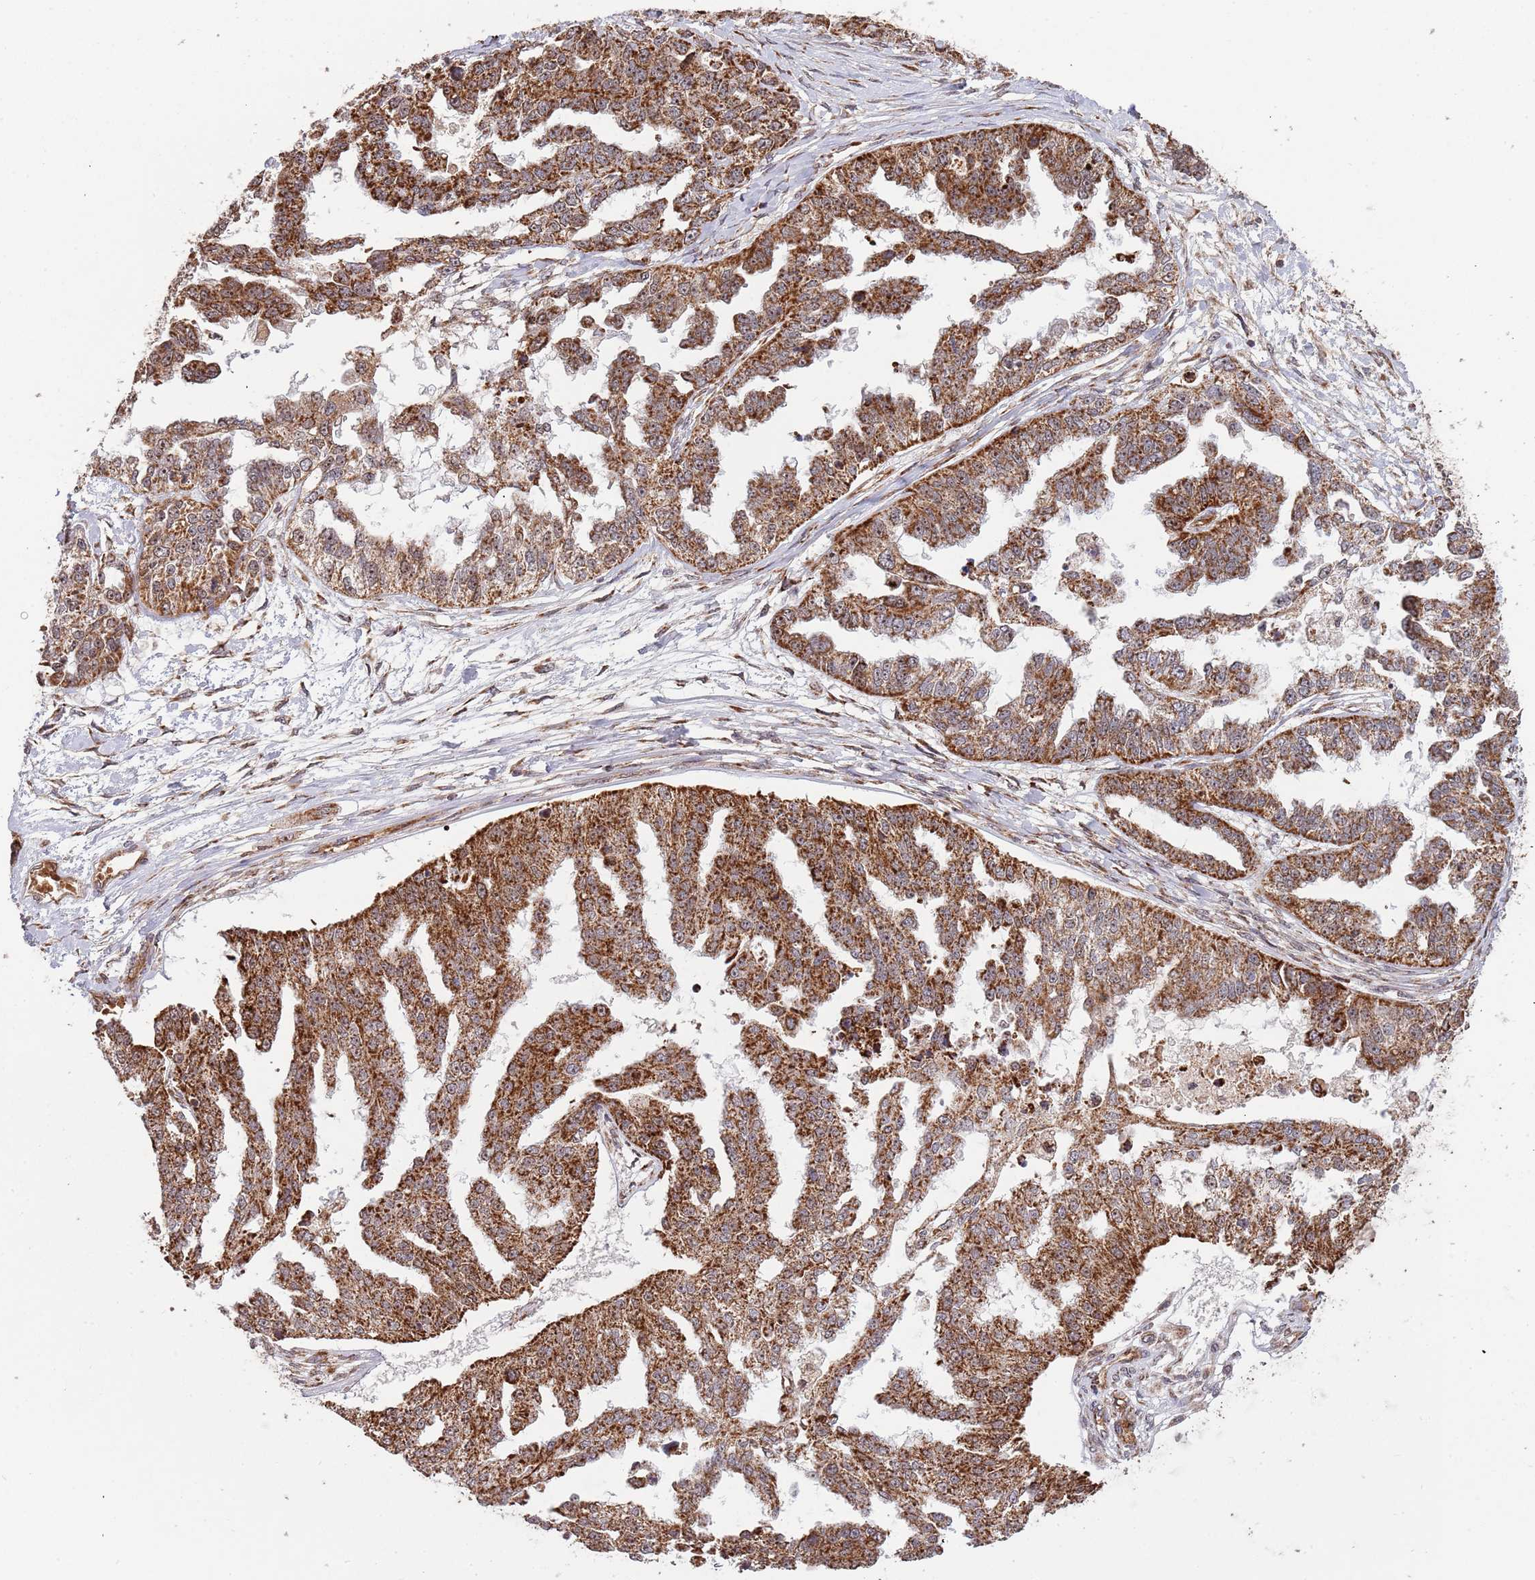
{"staining": {"intensity": "strong", "quantity": ">75%", "location": "cytoplasmic/membranous"}, "tissue": "ovarian cancer", "cell_type": "Tumor cells", "image_type": "cancer", "snomed": [{"axis": "morphology", "description": "Cystadenocarcinoma, serous, NOS"}, {"axis": "topography", "description": "Ovary"}], "caption": "The histopathology image exhibits a brown stain indicating the presence of a protein in the cytoplasmic/membranous of tumor cells in serous cystadenocarcinoma (ovarian). (DAB (3,3'-diaminobenzidine) = brown stain, brightfield microscopy at high magnification).", "gene": "DCHS1", "patient": {"sex": "female", "age": 58}}